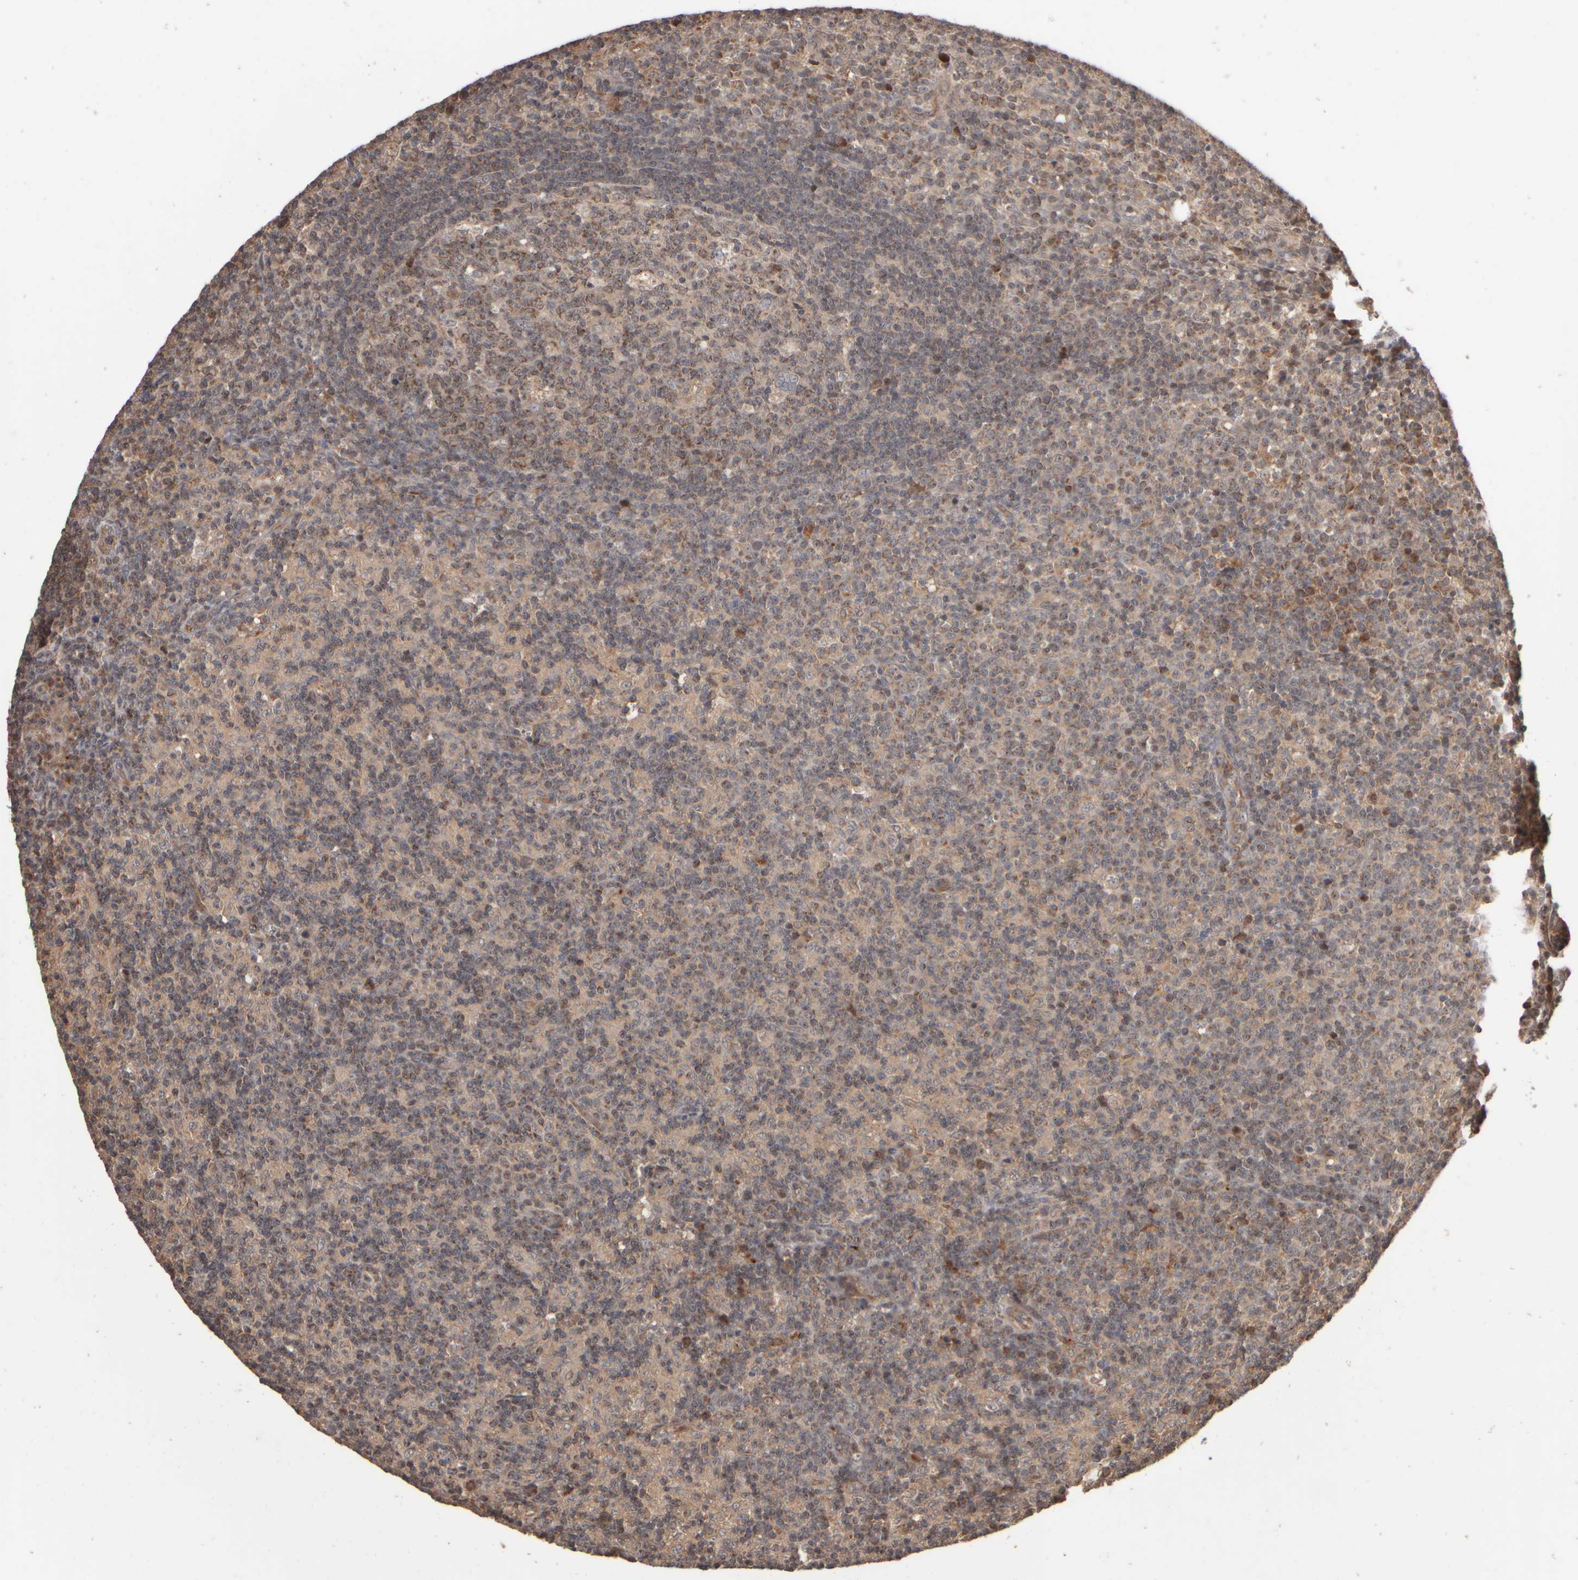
{"staining": {"intensity": "moderate", "quantity": "25%-75%", "location": "cytoplasmic/membranous,nuclear"}, "tissue": "lymph node", "cell_type": "Germinal center cells", "image_type": "normal", "snomed": [{"axis": "morphology", "description": "Normal tissue, NOS"}, {"axis": "morphology", "description": "Inflammation, NOS"}, {"axis": "topography", "description": "Lymph node"}], "caption": "Lymph node stained for a protein (brown) demonstrates moderate cytoplasmic/membranous,nuclear positive staining in approximately 25%-75% of germinal center cells.", "gene": "ABHD11", "patient": {"sex": "male", "age": 55}}